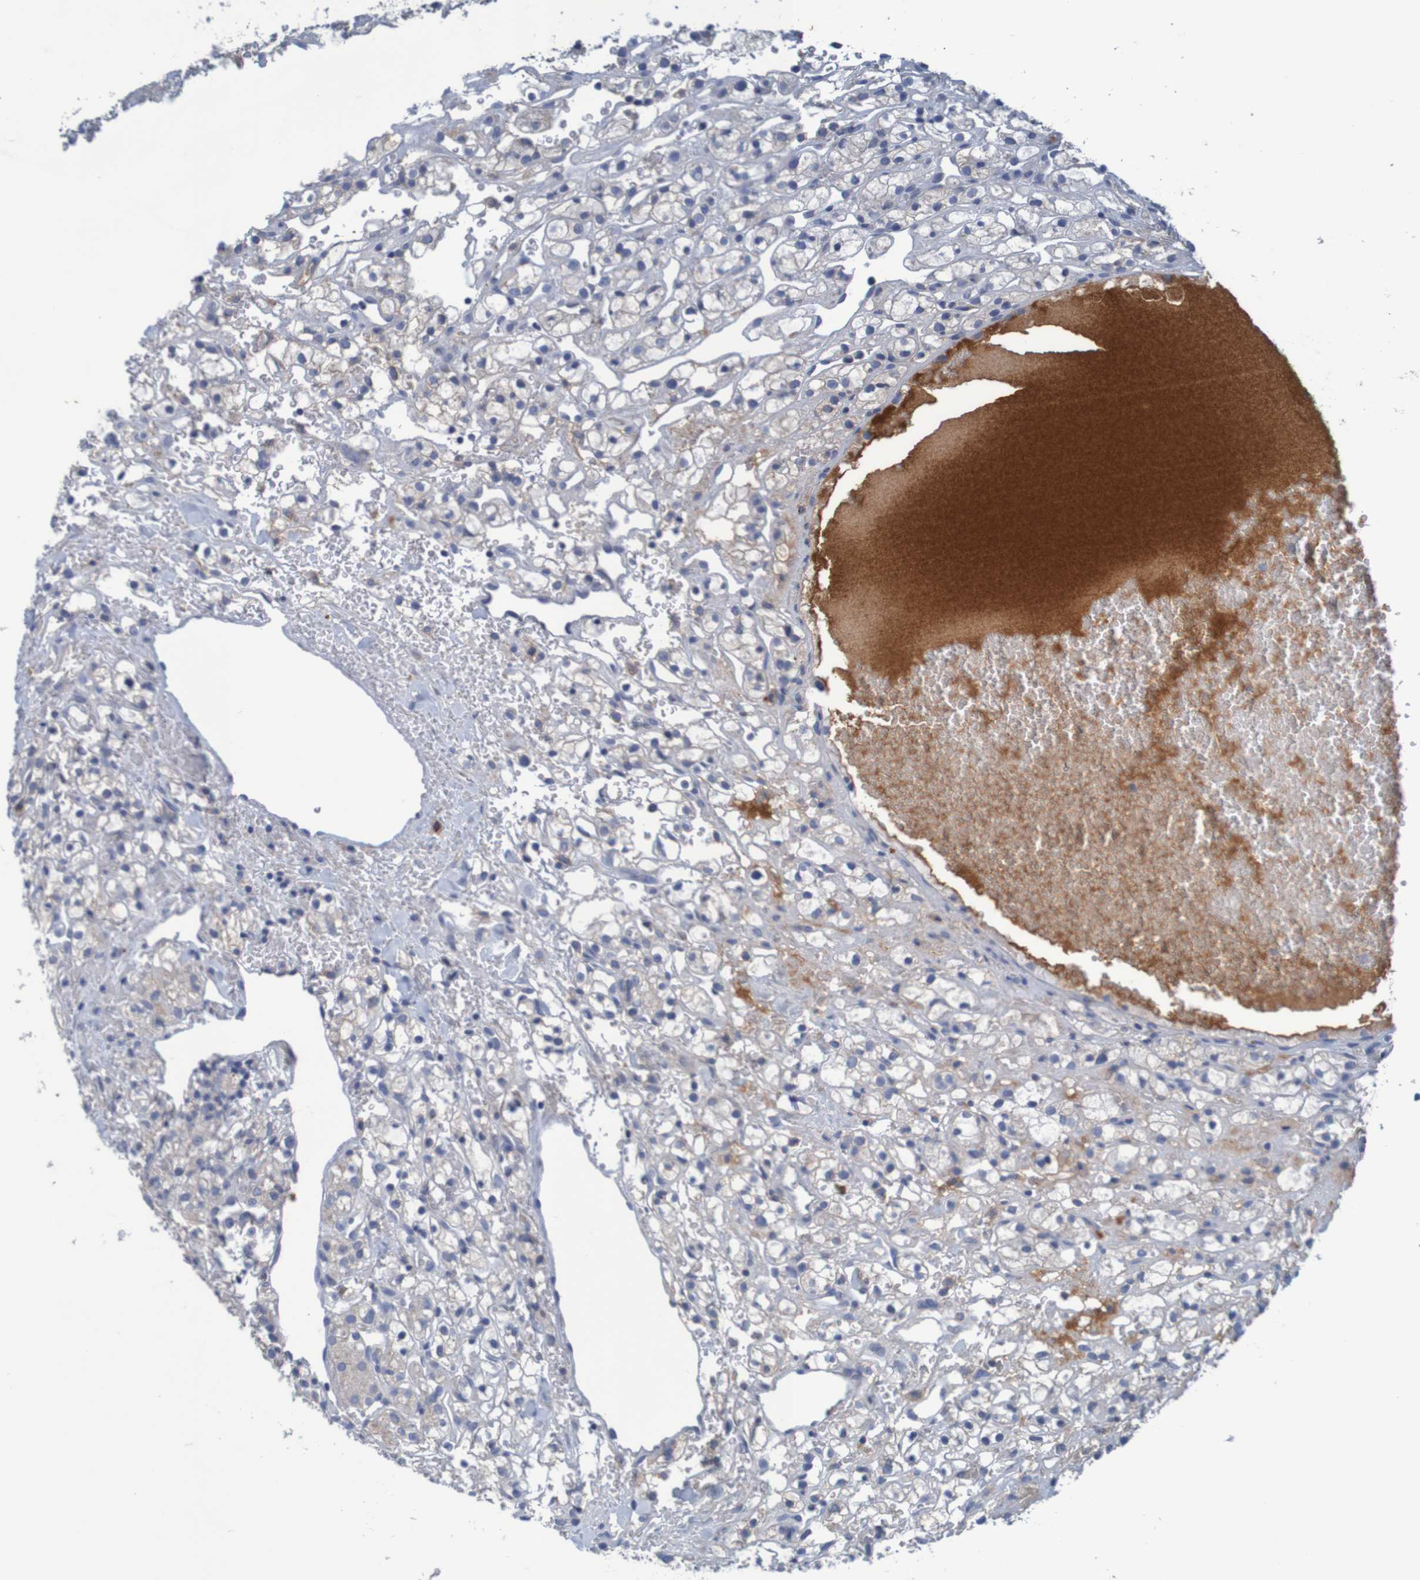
{"staining": {"intensity": "moderate", "quantity": "<25%", "location": "cytoplasmic/membranous"}, "tissue": "renal cancer", "cell_type": "Tumor cells", "image_type": "cancer", "snomed": [{"axis": "morphology", "description": "Adenocarcinoma, NOS"}, {"axis": "topography", "description": "Kidney"}], "caption": "Immunohistochemistry of human renal cancer (adenocarcinoma) displays low levels of moderate cytoplasmic/membranous staining in approximately <25% of tumor cells.", "gene": "LTA", "patient": {"sex": "male", "age": 61}}